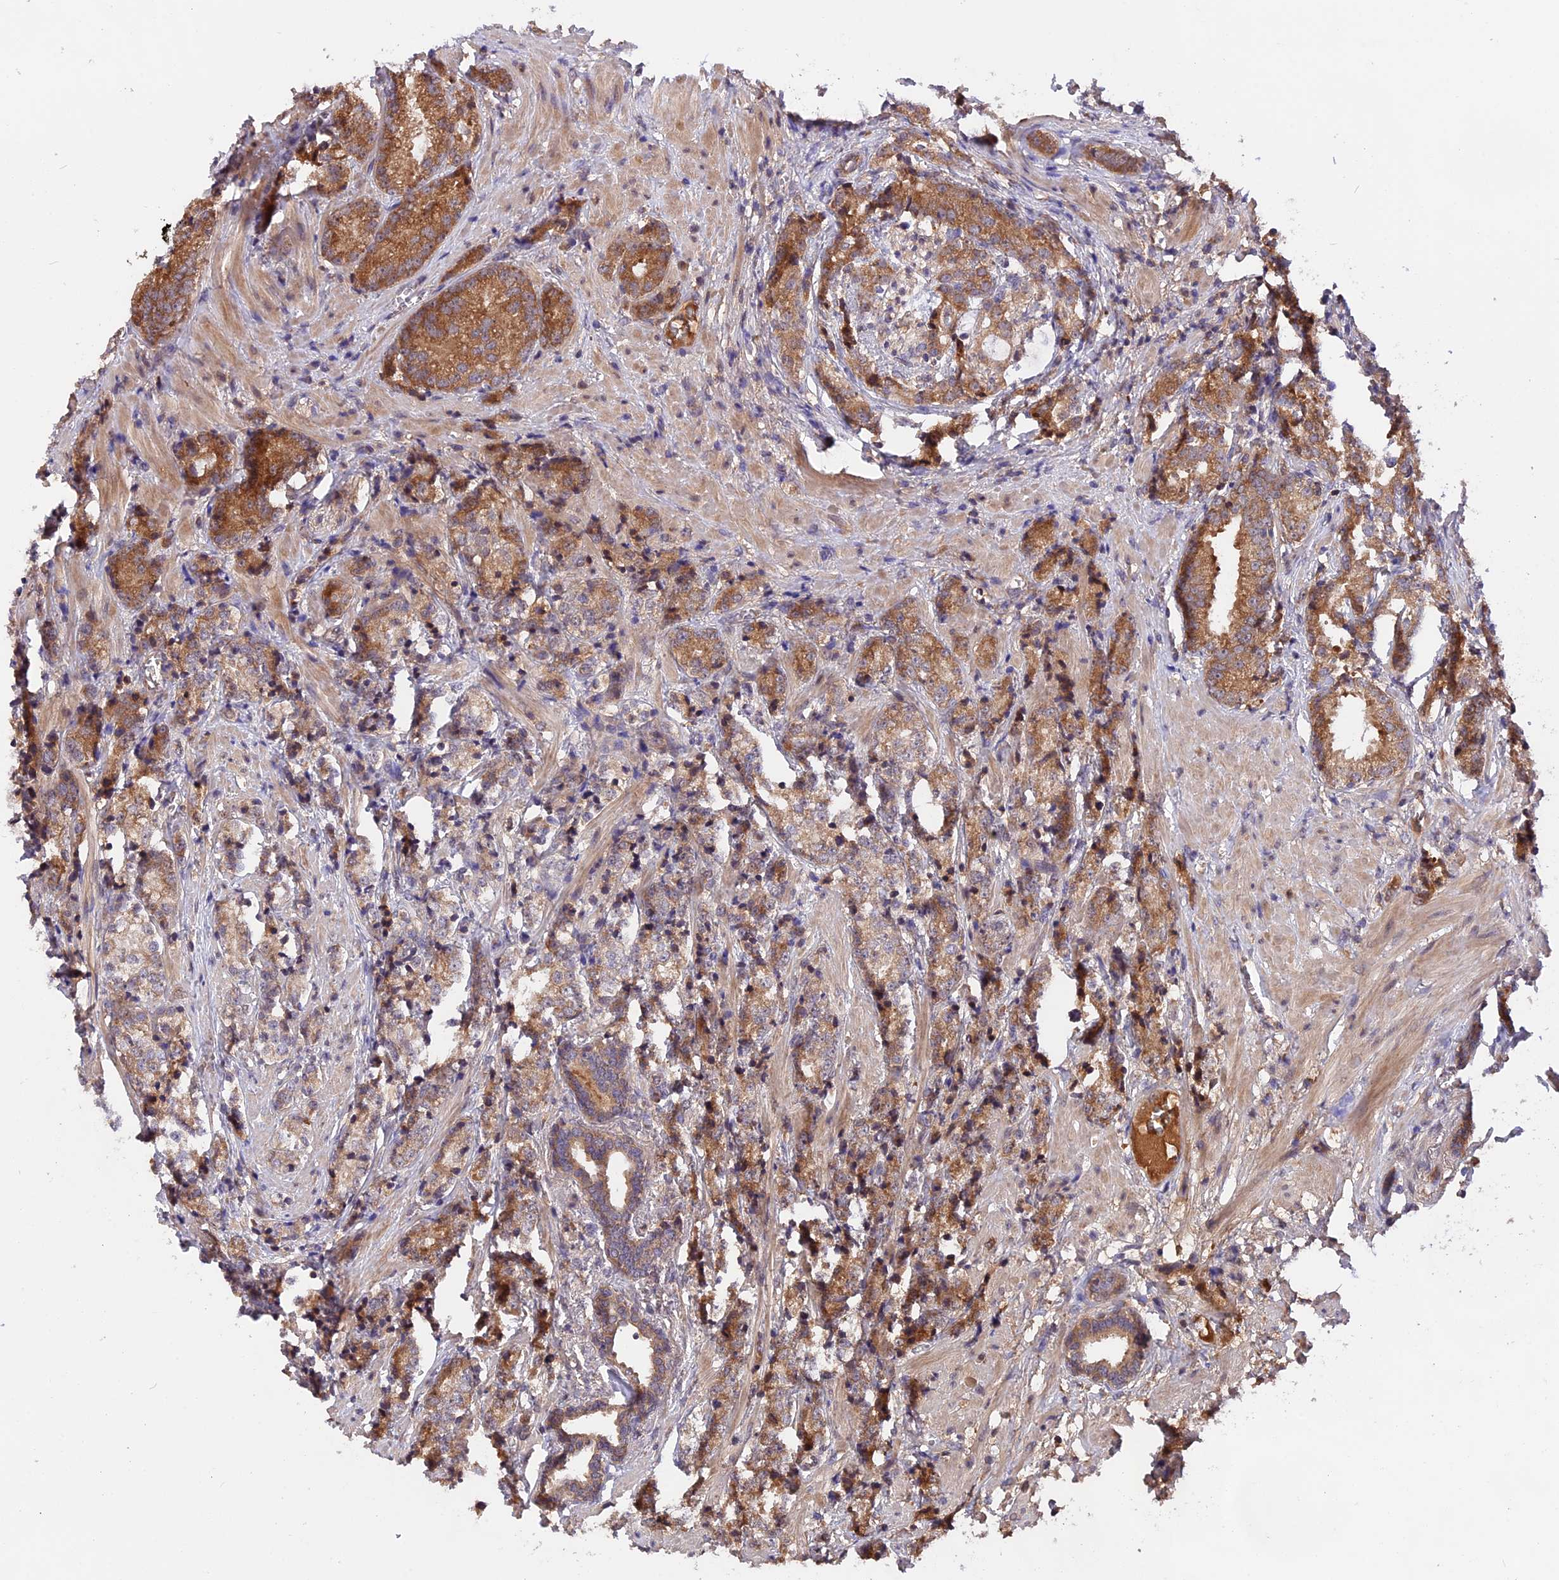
{"staining": {"intensity": "moderate", "quantity": ">75%", "location": "cytoplasmic/membranous"}, "tissue": "prostate cancer", "cell_type": "Tumor cells", "image_type": "cancer", "snomed": [{"axis": "morphology", "description": "Adenocarcinoma, High grade"}, {"axis": "topography", "description": "Prostate"}], "caption": "Protein expression analysis of human prostate high-grade adenocarcinoma reveals moderate cytoplasmic/membranous expression in approximately >75% of tumor cells. (brown staining indicates protein expression, while blue staining denotes nuclei).", "gene": "MARK4", "patient": {"sex": "male", "age": 69}}